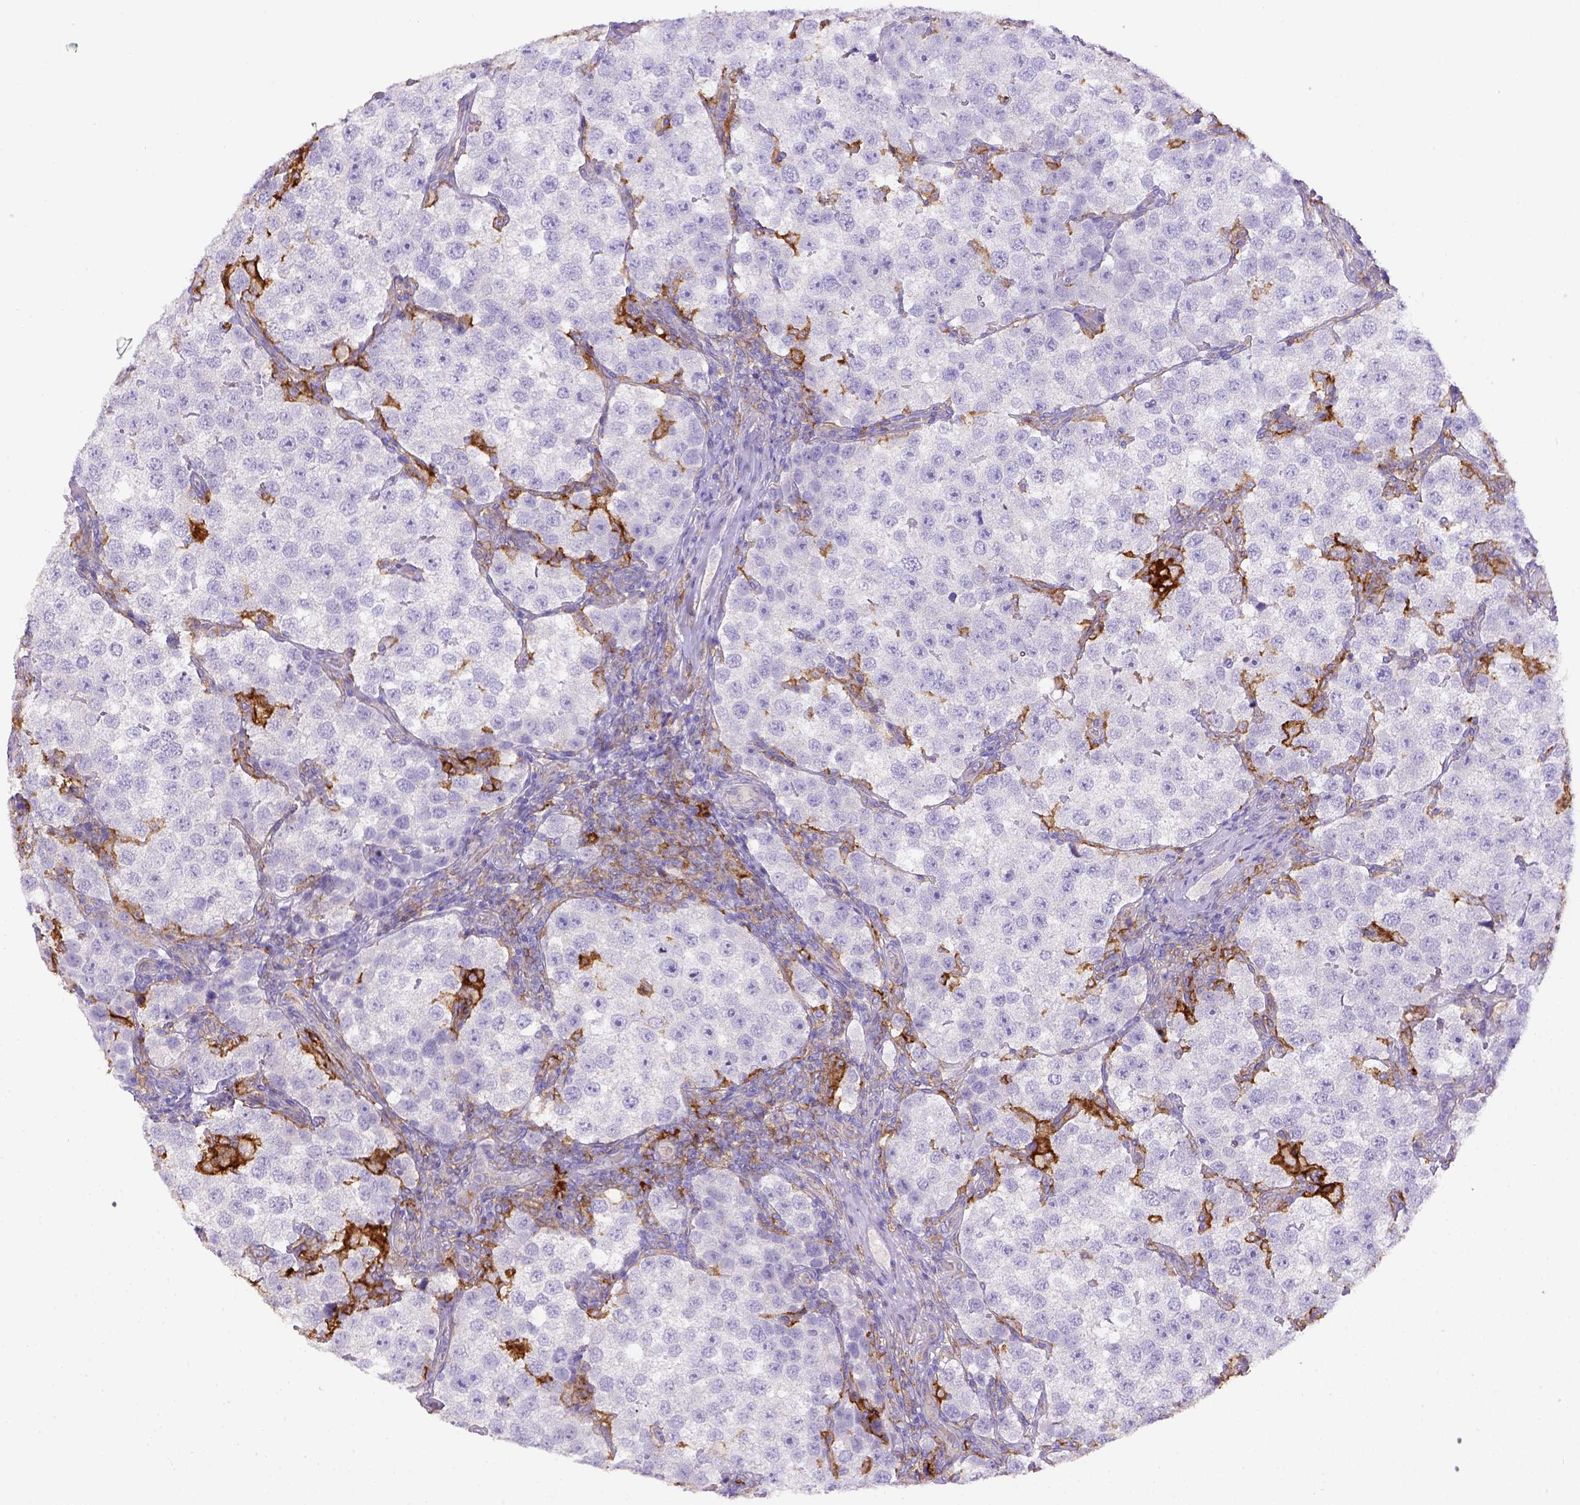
{"staining": {"intensity": "negative", "quantity": "none", "location": "none"}, "tissue": "testis cancer", "cell_type": "Tumor cells", "image_type": "cancer", "snomed": [{"axis": "morphology", "description": "Seminoma, NOS"}, {"axis": "topography", "description": "Testis"}], "caption": "DAB (3,3'-diaminobenzidine) immunohistochemical staining of human testis seminoma demonstrates no significant positivity in tumor cells.", "gene": "CD40", "patient": {"sex": "male", "age": 37}}